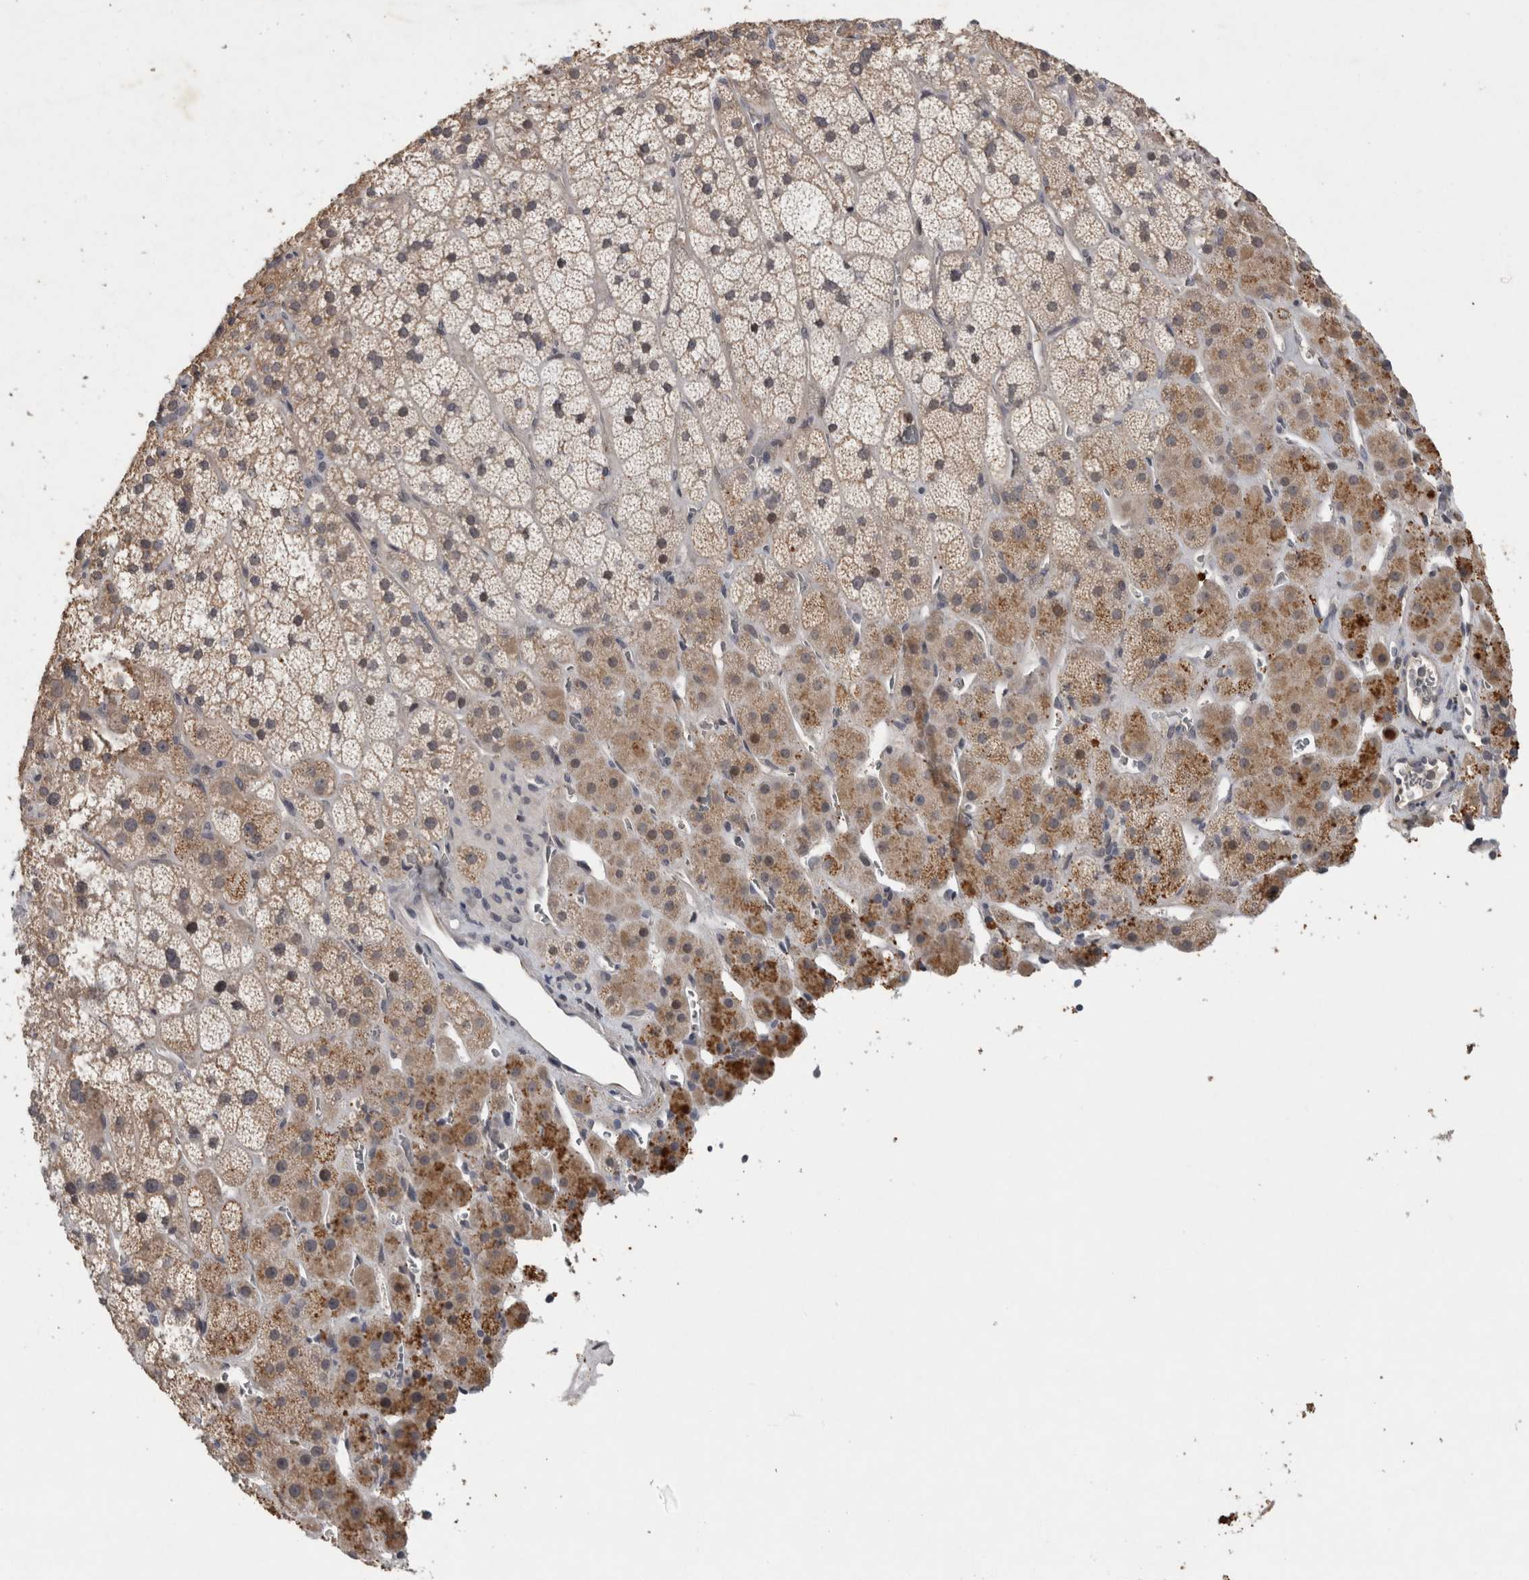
{"staining": {"intensity": "moderate", "quantity": "25%-75%", "location": "cytoplasmic/membranous"}, "tissue": "adrenal gland", "cell_type": "Glandular cells", "image_type": "normal", "snomed": [{"axis": "morphology", "description": "Normal tissue, NOS"}, {"axis": "topography", "description": "Adrenal gland"}], "caption": "An immunohistochemistry (IHC) image of benign tissue is shown. Protein staining in brown shows moderate cytoplasmic/membranous positivity in adrenal gland within glandular cells. (brown staining indicates protein expression, while blue staining denotes nuclei).", "gene": "RHPN1", "patient": {"sex": "male", "age": 57}}